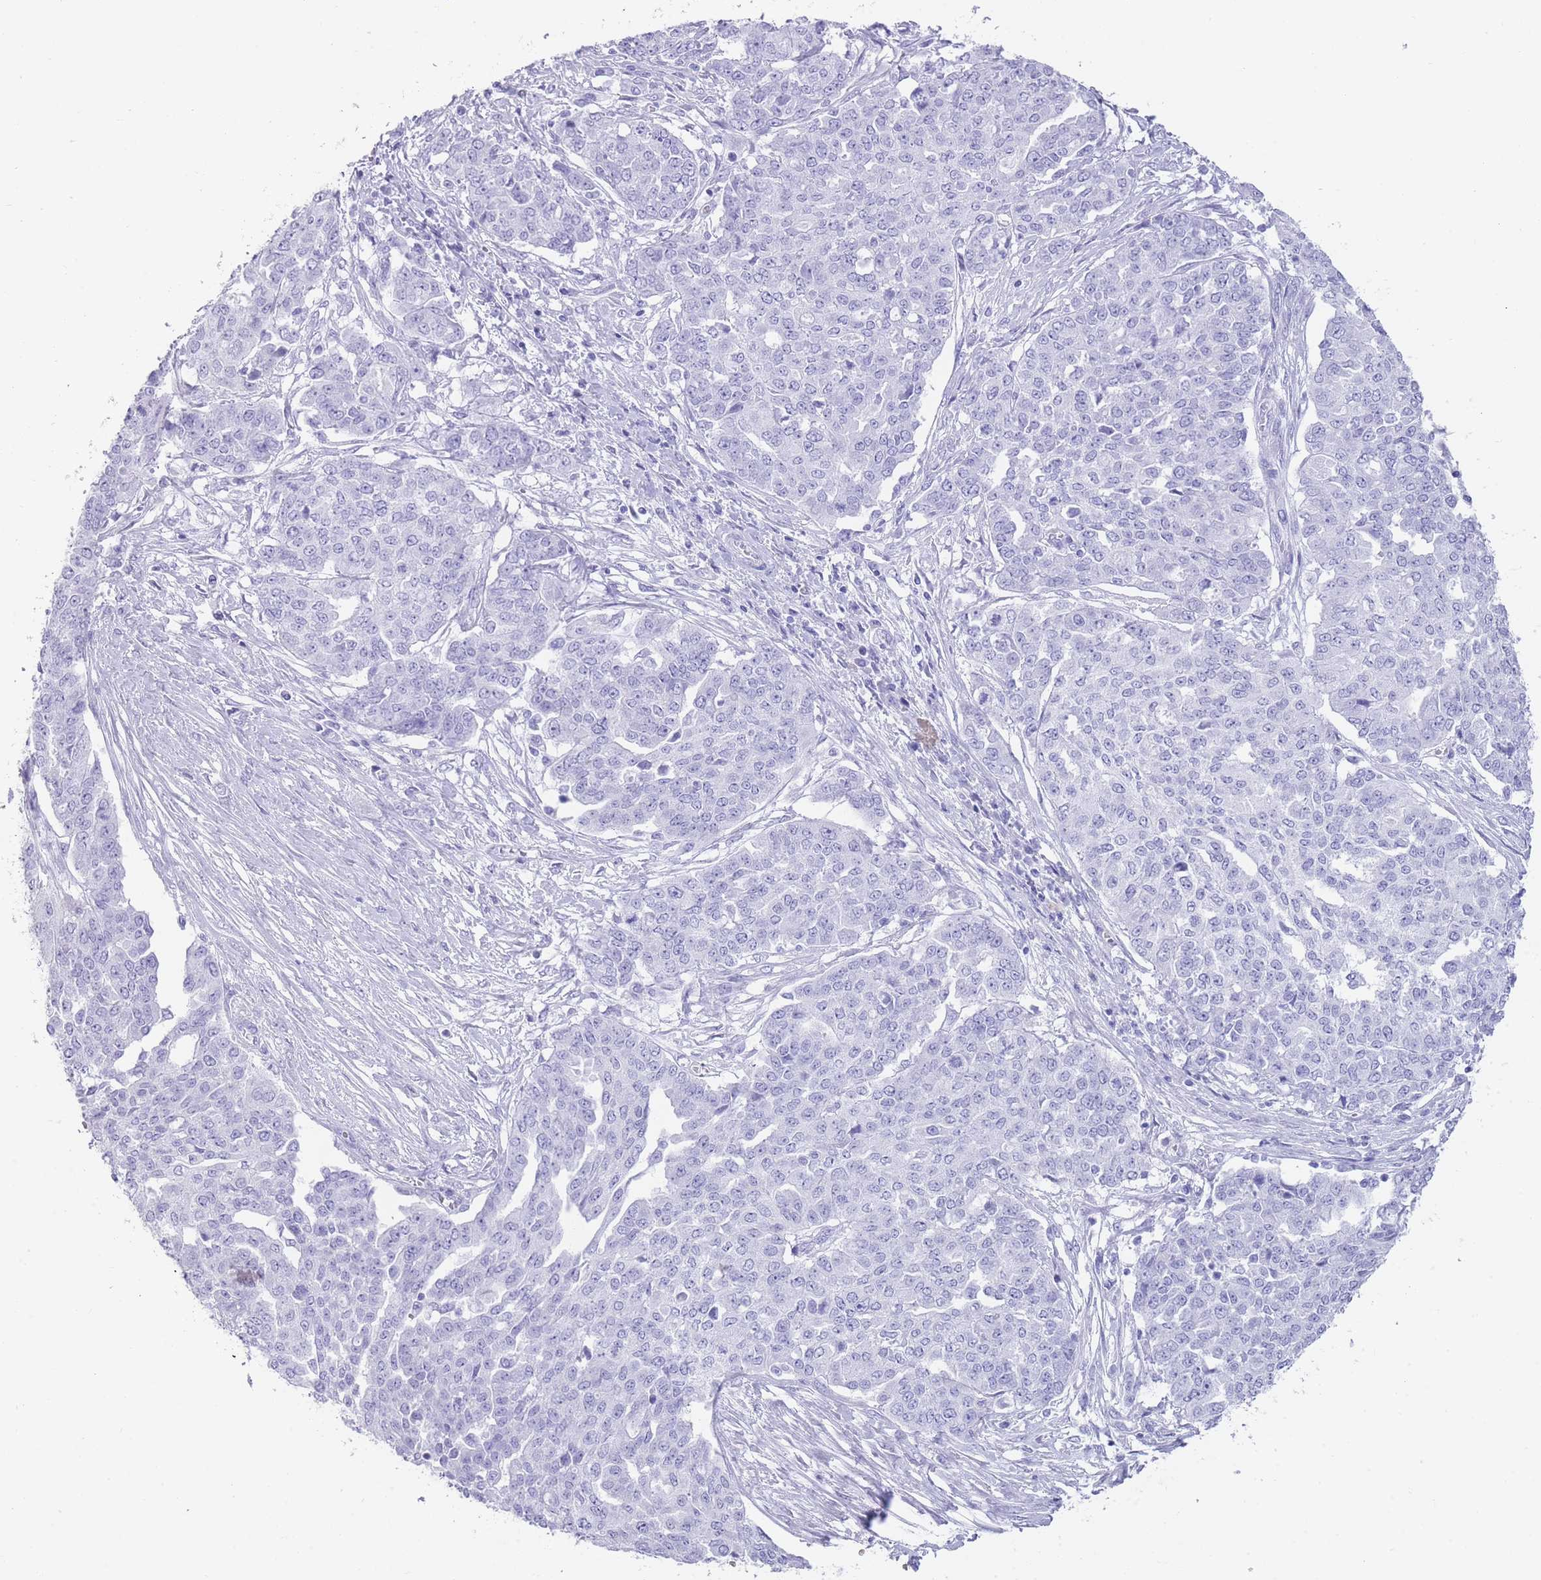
{"staining": {"intensity": "negative", "quantity": "none", "location": "none"}, "tissue": "ovarian cancer", "cell_type": "Tumor cells", "image_type": "cancer", "snomed": [{"axis": "morphology", "description": "Cystadenocarcinoma, serous, NOS"}, {"axis": "topography", "description": "Soft tissue"}, {"axis": "topography", "description": "Ovary"}], "caption": "This is an immunohistochemistry micrograph of human serous cystadenocarcinoma (ovarian). There is no staining in tumor cells.", "gene": "ELOA2", "patient": {"sex": "female", "age": 57}}